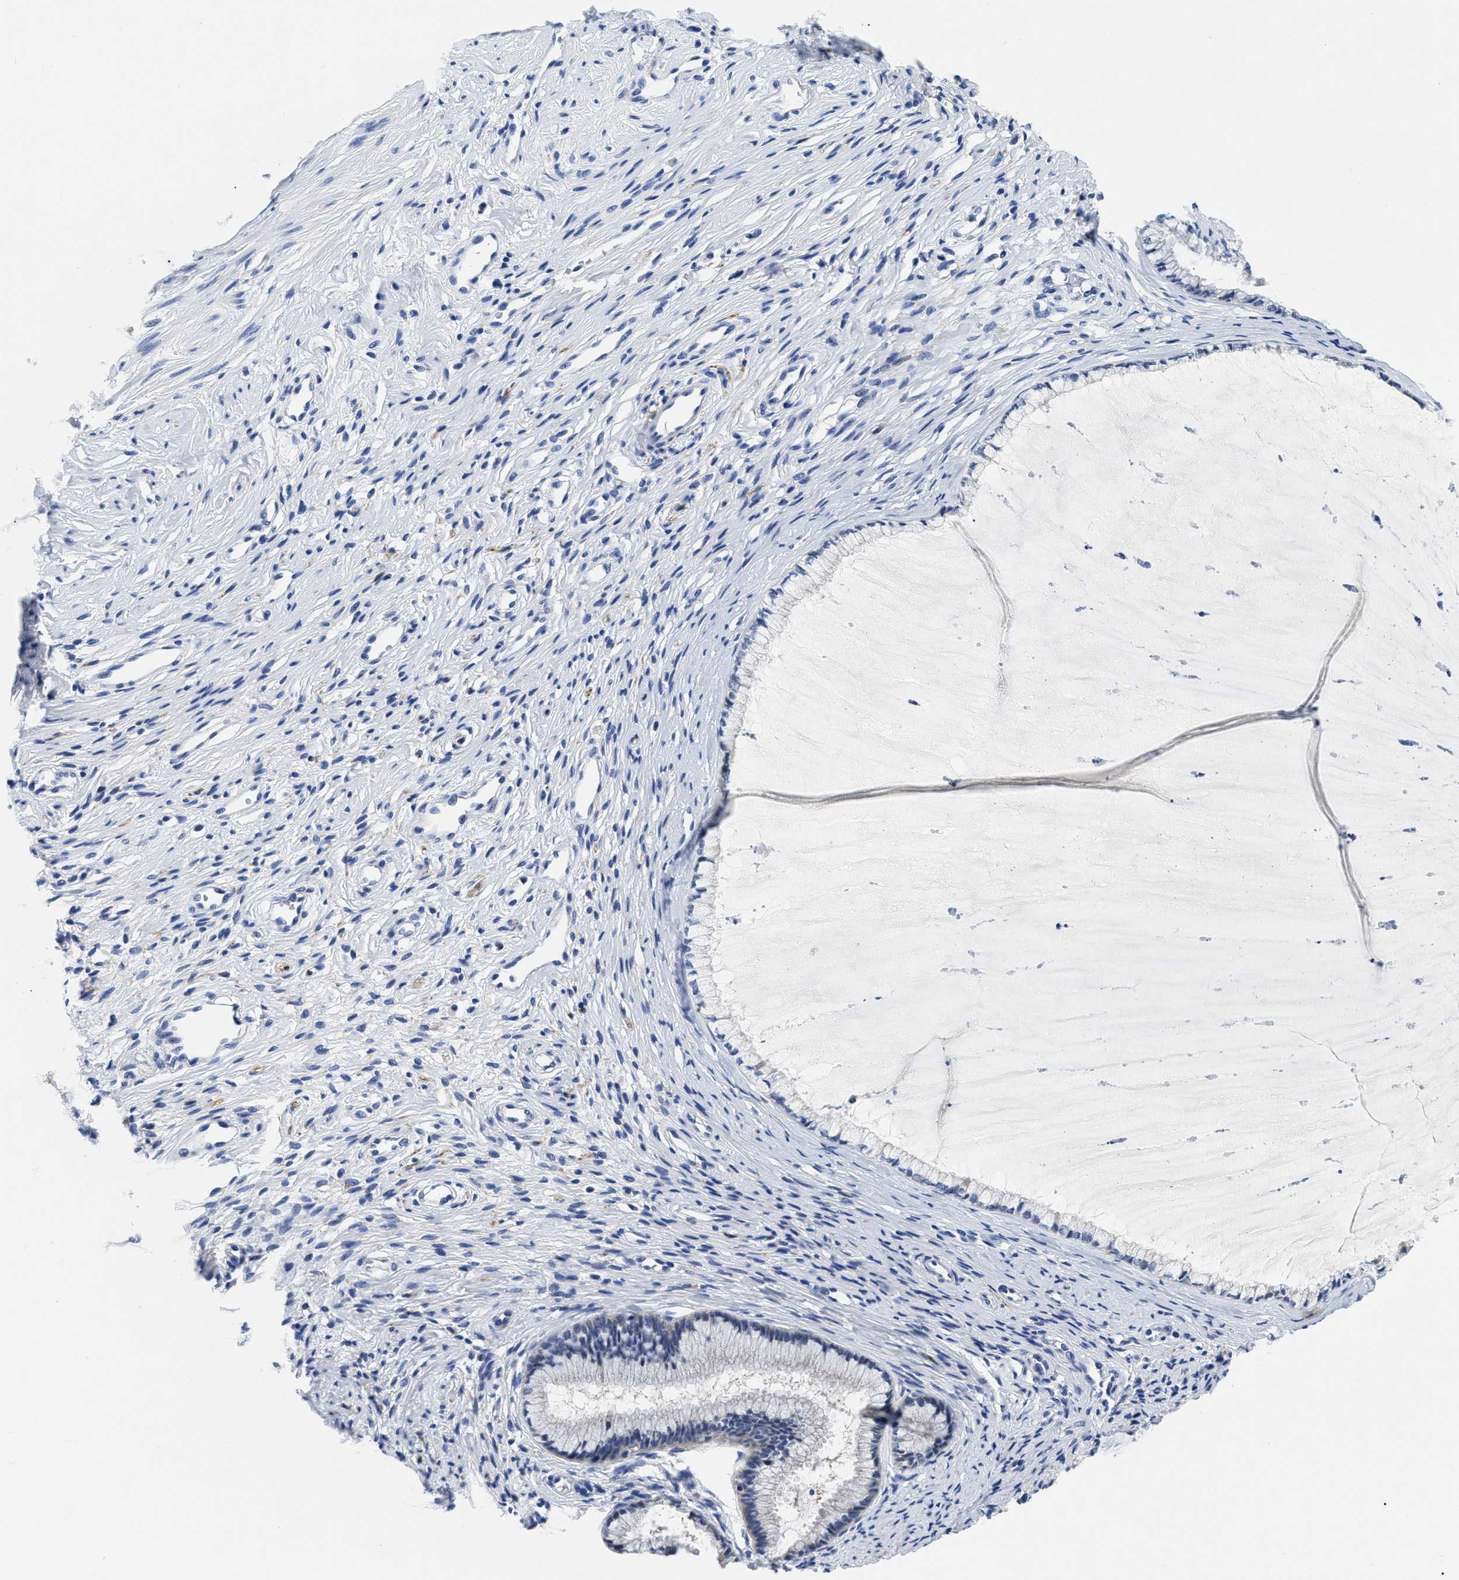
{"staining": {"intensity": "negative", "quantity": "none", "location": "none"}, "tissue": "cervix", "cell_type": "Glandular cells", "image_type": "normal", "snomed": [{"axis": "morphology", "description": "Normal tissue, NOS"}, {"axis": "topography", "description": "Cervix"}], "caption": "IHC of normal human cervix reveals no positivity in glandular cells. (DAB (3,3'-diaminobenzidine) immunohistochemistry (IHC), high magnification).", "gene": "SLC35F1", "patient": {"sex": "female", "age": 77}}